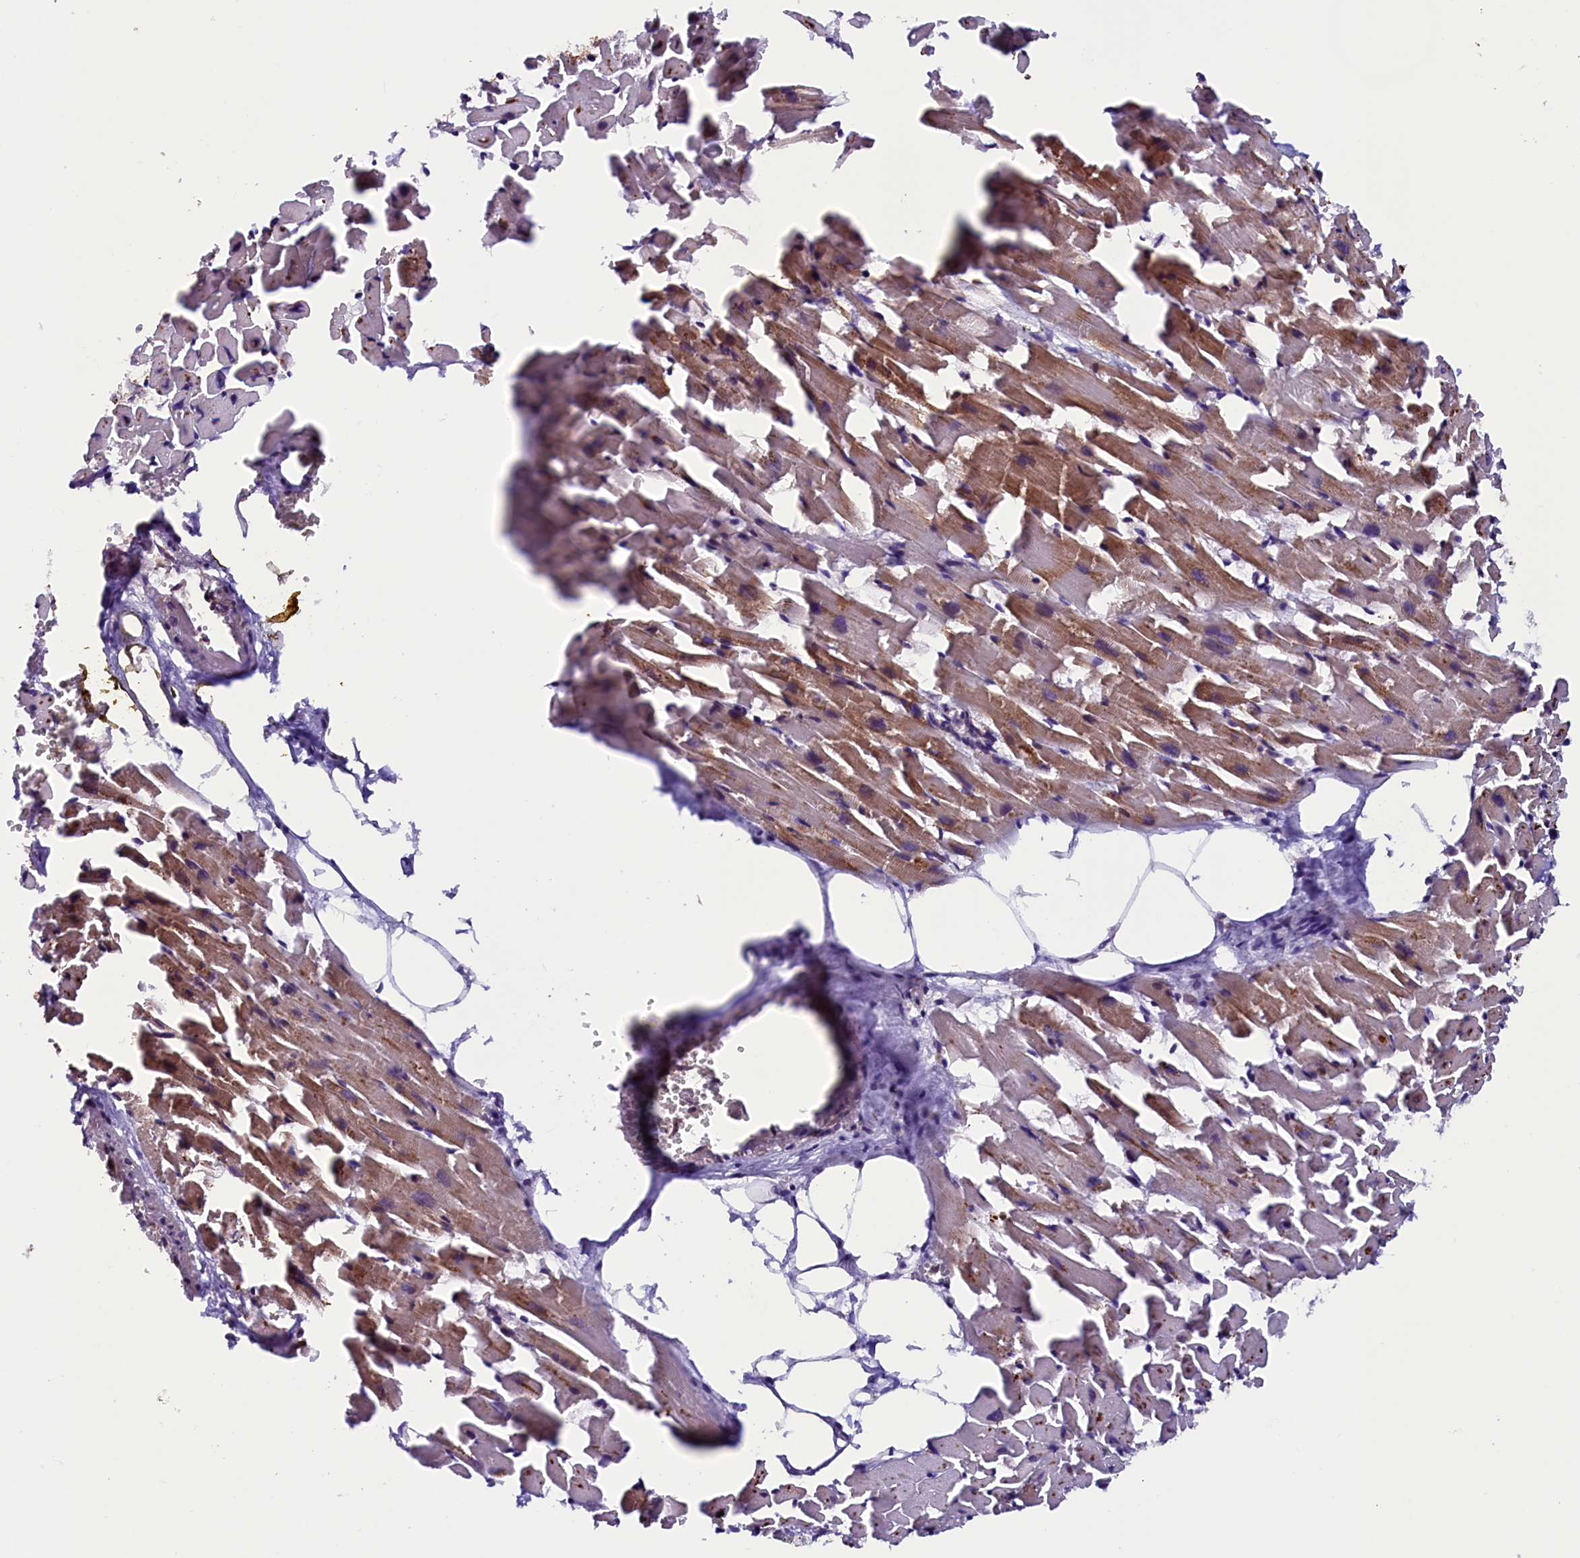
{"staining": {"intensity": "moderate", "quantity": "25%-75%", "location": "cytoplasmic/membranous,nuclear"}, "tissue": "heart muscle", "cell_type": "Cardiomyocytes", "image_type": "normal", "snomed": [{"axis": "morphology", "description": "Normal tissue, NOS"}, {"axis": "topography", "description": "Heart"}], "caption": "A brown stain highlights moderate cytoplasmic/membranous,nuclear positivity of a protein in cardiomyocytes of benign human heart muscle.", "gene": "RNMT", "patient": {"sex": "female", "age": 64}}